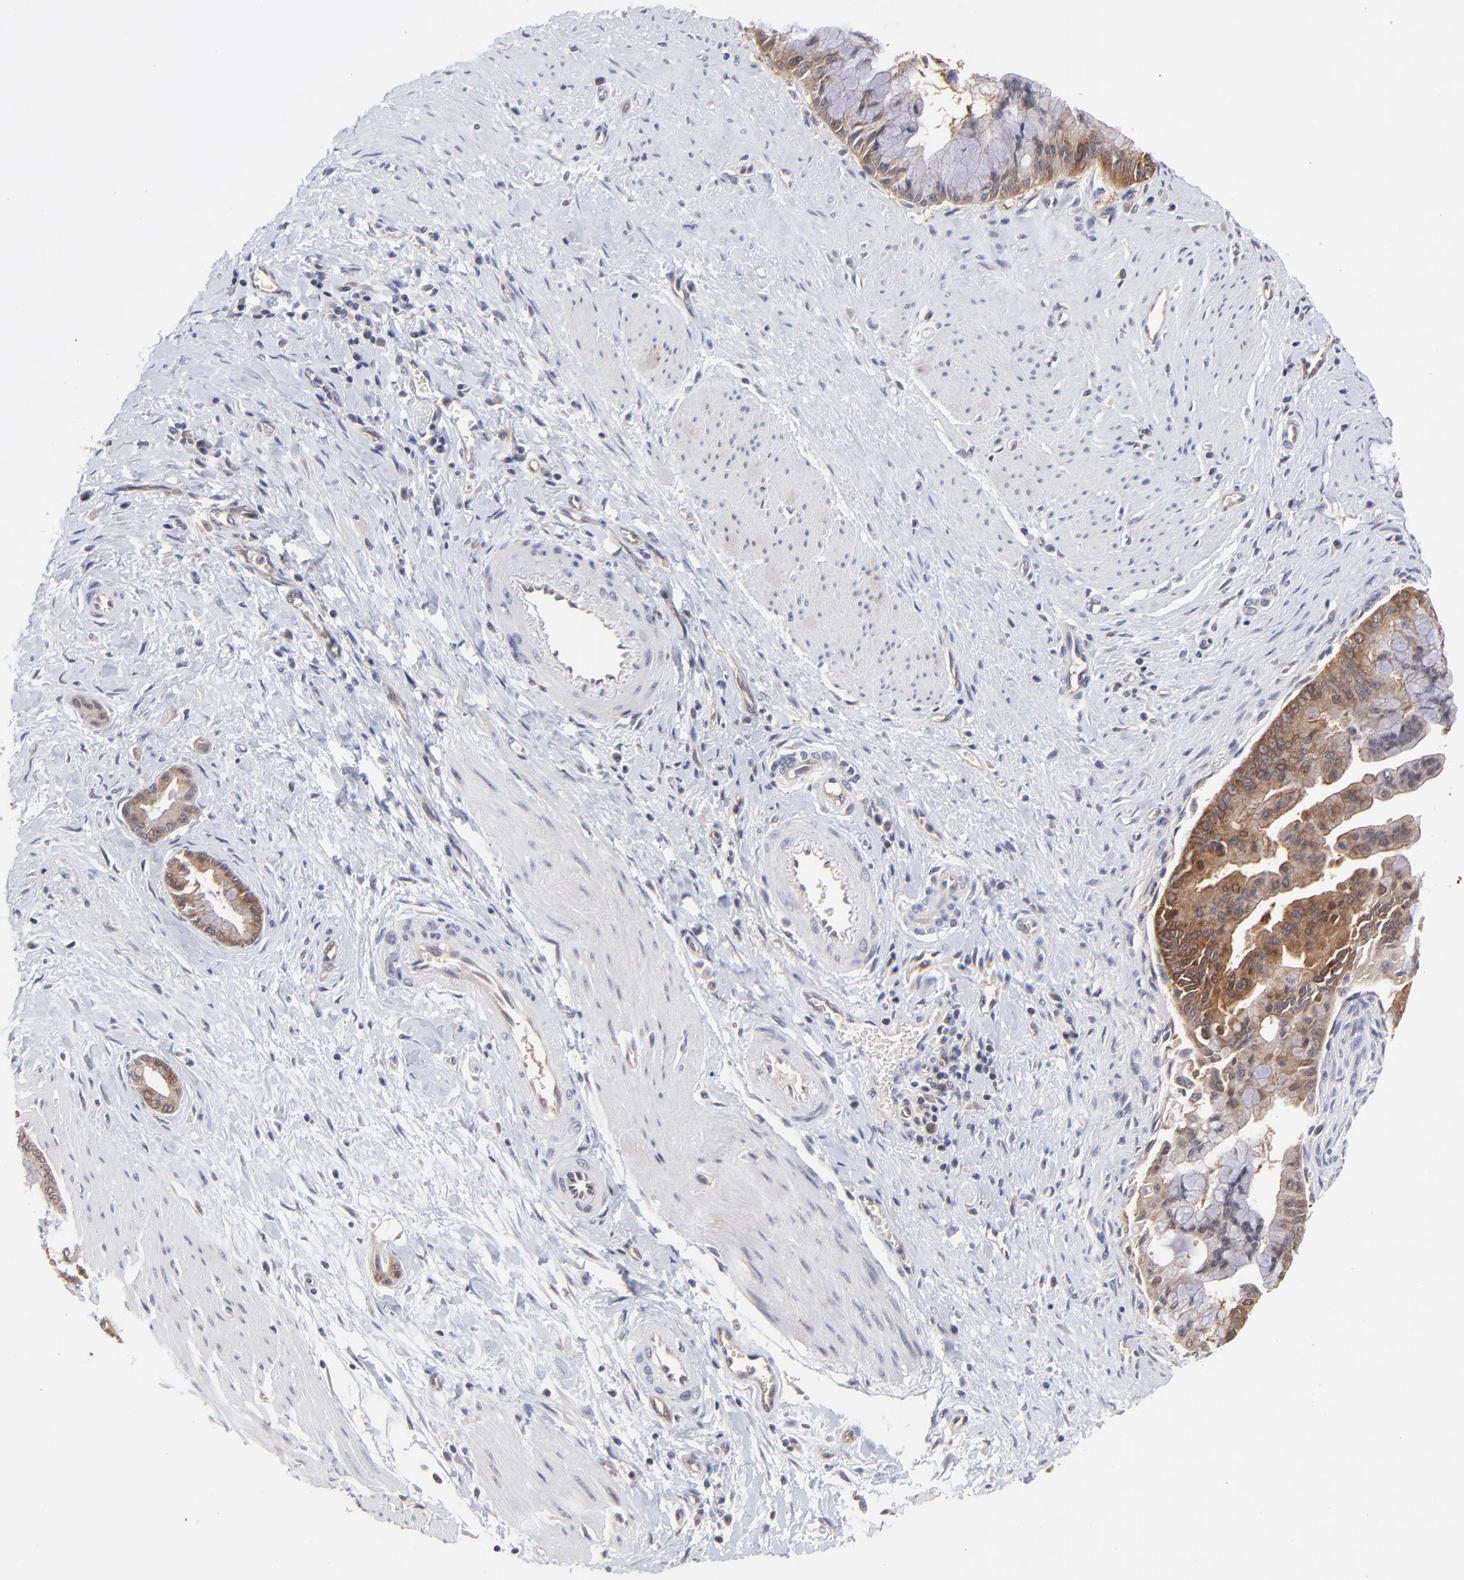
{"staining": {"intensity": "strong", "quantity": "25%-75%", "location": "cytoplasmic/membranous"}, "tissue": "pancreatic cancer", "cell_type": "Tumor cells", "image_type": "cancer", "snomed": [{"axis": "morphology", "description": "Adenocarcinoma, NOS"}, {"axis": "topography", "description": "Pancreas"}], "caption": "The image demonstrates immunohistochemical staining of adenocarcinoma (pancreatic). There is strong cytoplasmic/membranous expression is present in about 25%-75% of tumor cells. (Stains: DAB in brown, nuclei in blue, Microscopy: brightfield microscopy at high magnification).", "gene": "GART", "patient": {"sex": "male", "age": 59}}